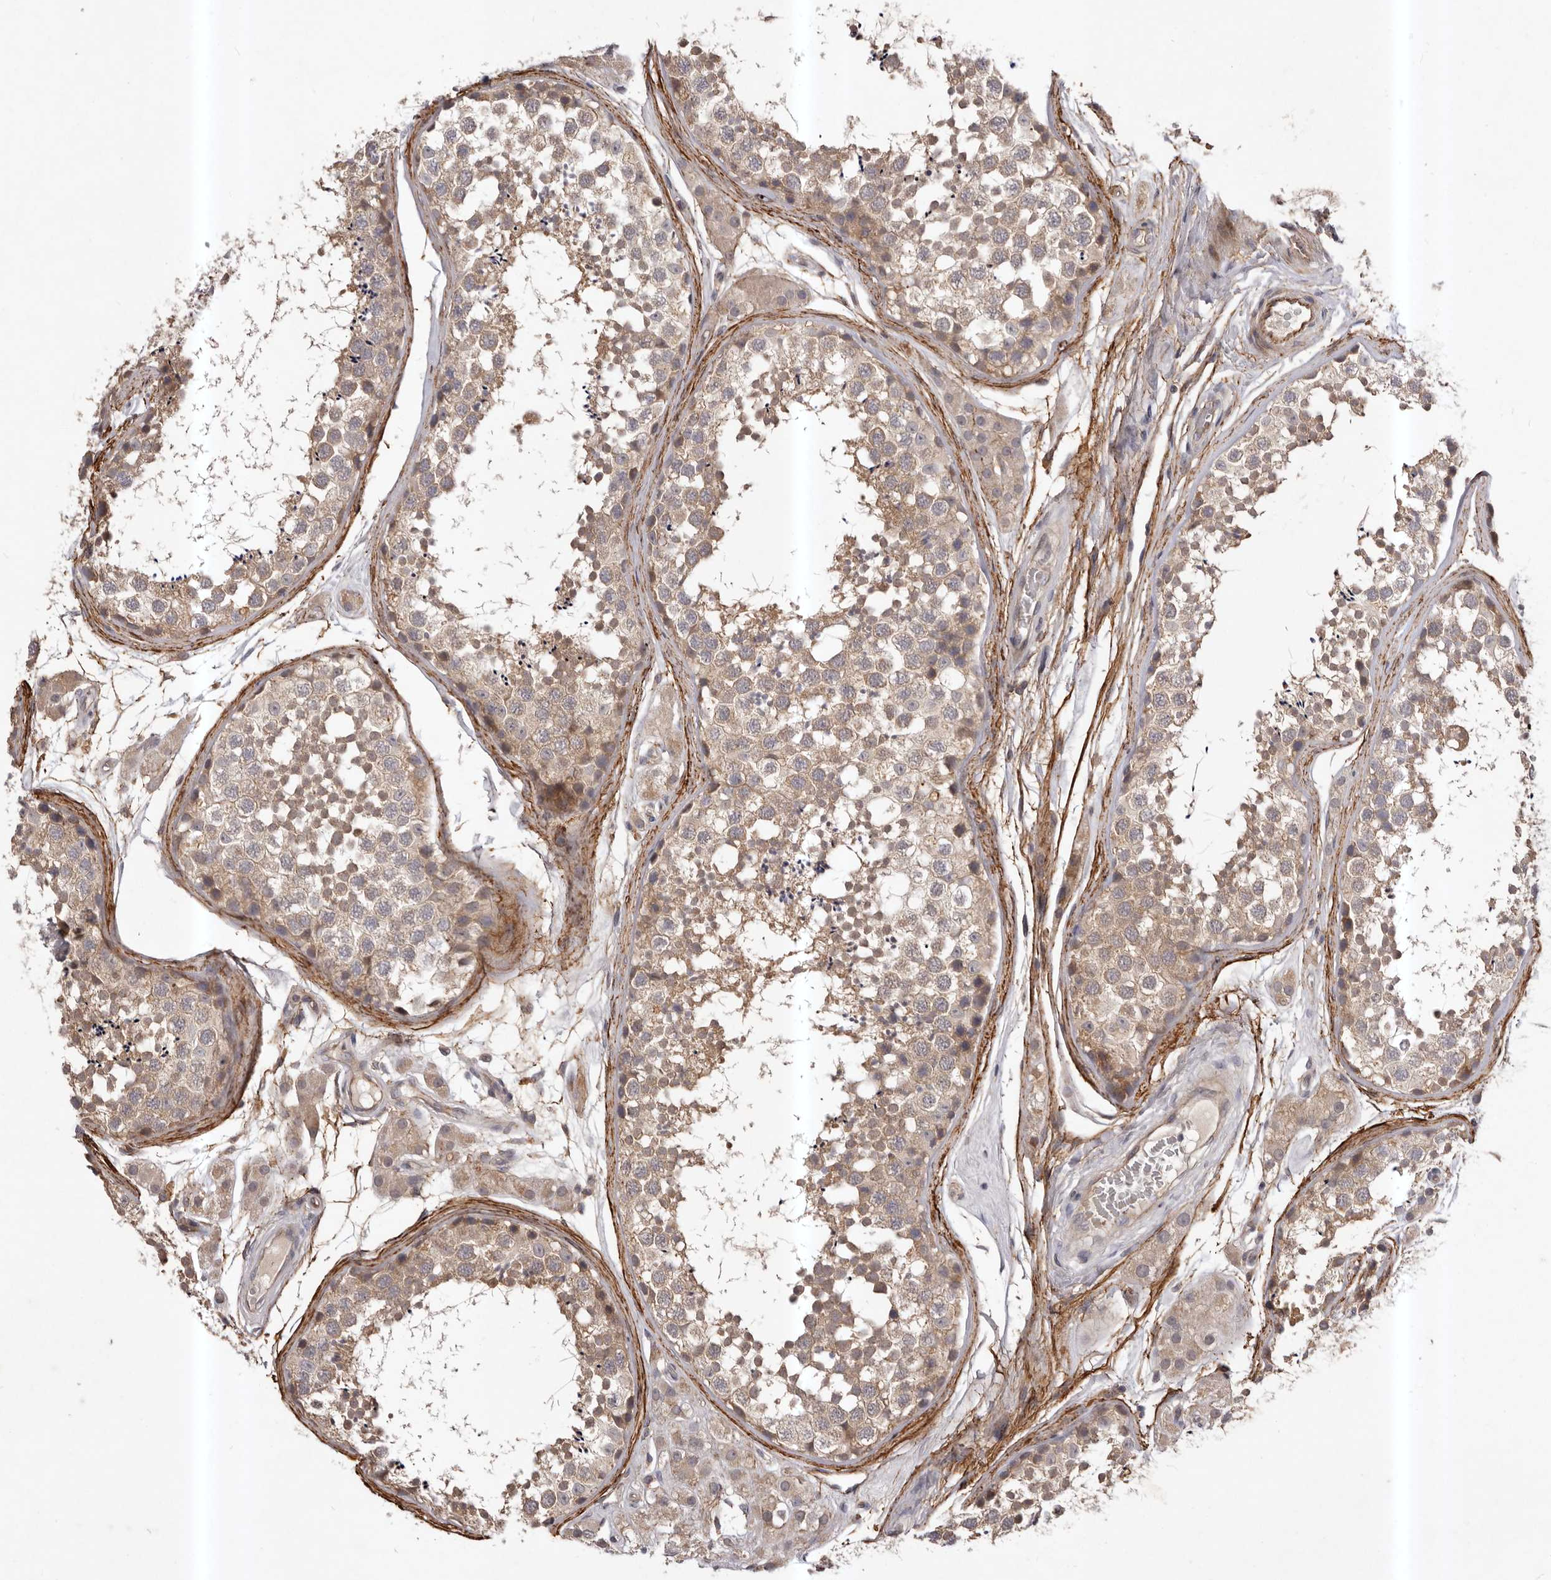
{"staining": {"intensity": "weak", "quantity": "25%-75%", "location": "cytoplasmic/membranous"}, "tissue": "testis", "cell_type": "Cells in seminiferous ducts", "image_type": "normal", "snomed": [{"axis": "morphology", "description": "Normal tissue, NOS"}, {"axis": "topography", "description": "Testis"}], "caption": "This histopathology image exhibits IHC staining of unremarkable human testis, with low weak cytoplasmic/membranous staining in about 25%-75% of cells in seminiferous ducts.", "gene": "HBS1L", "patient": {"sex": "male", "age": 56}}